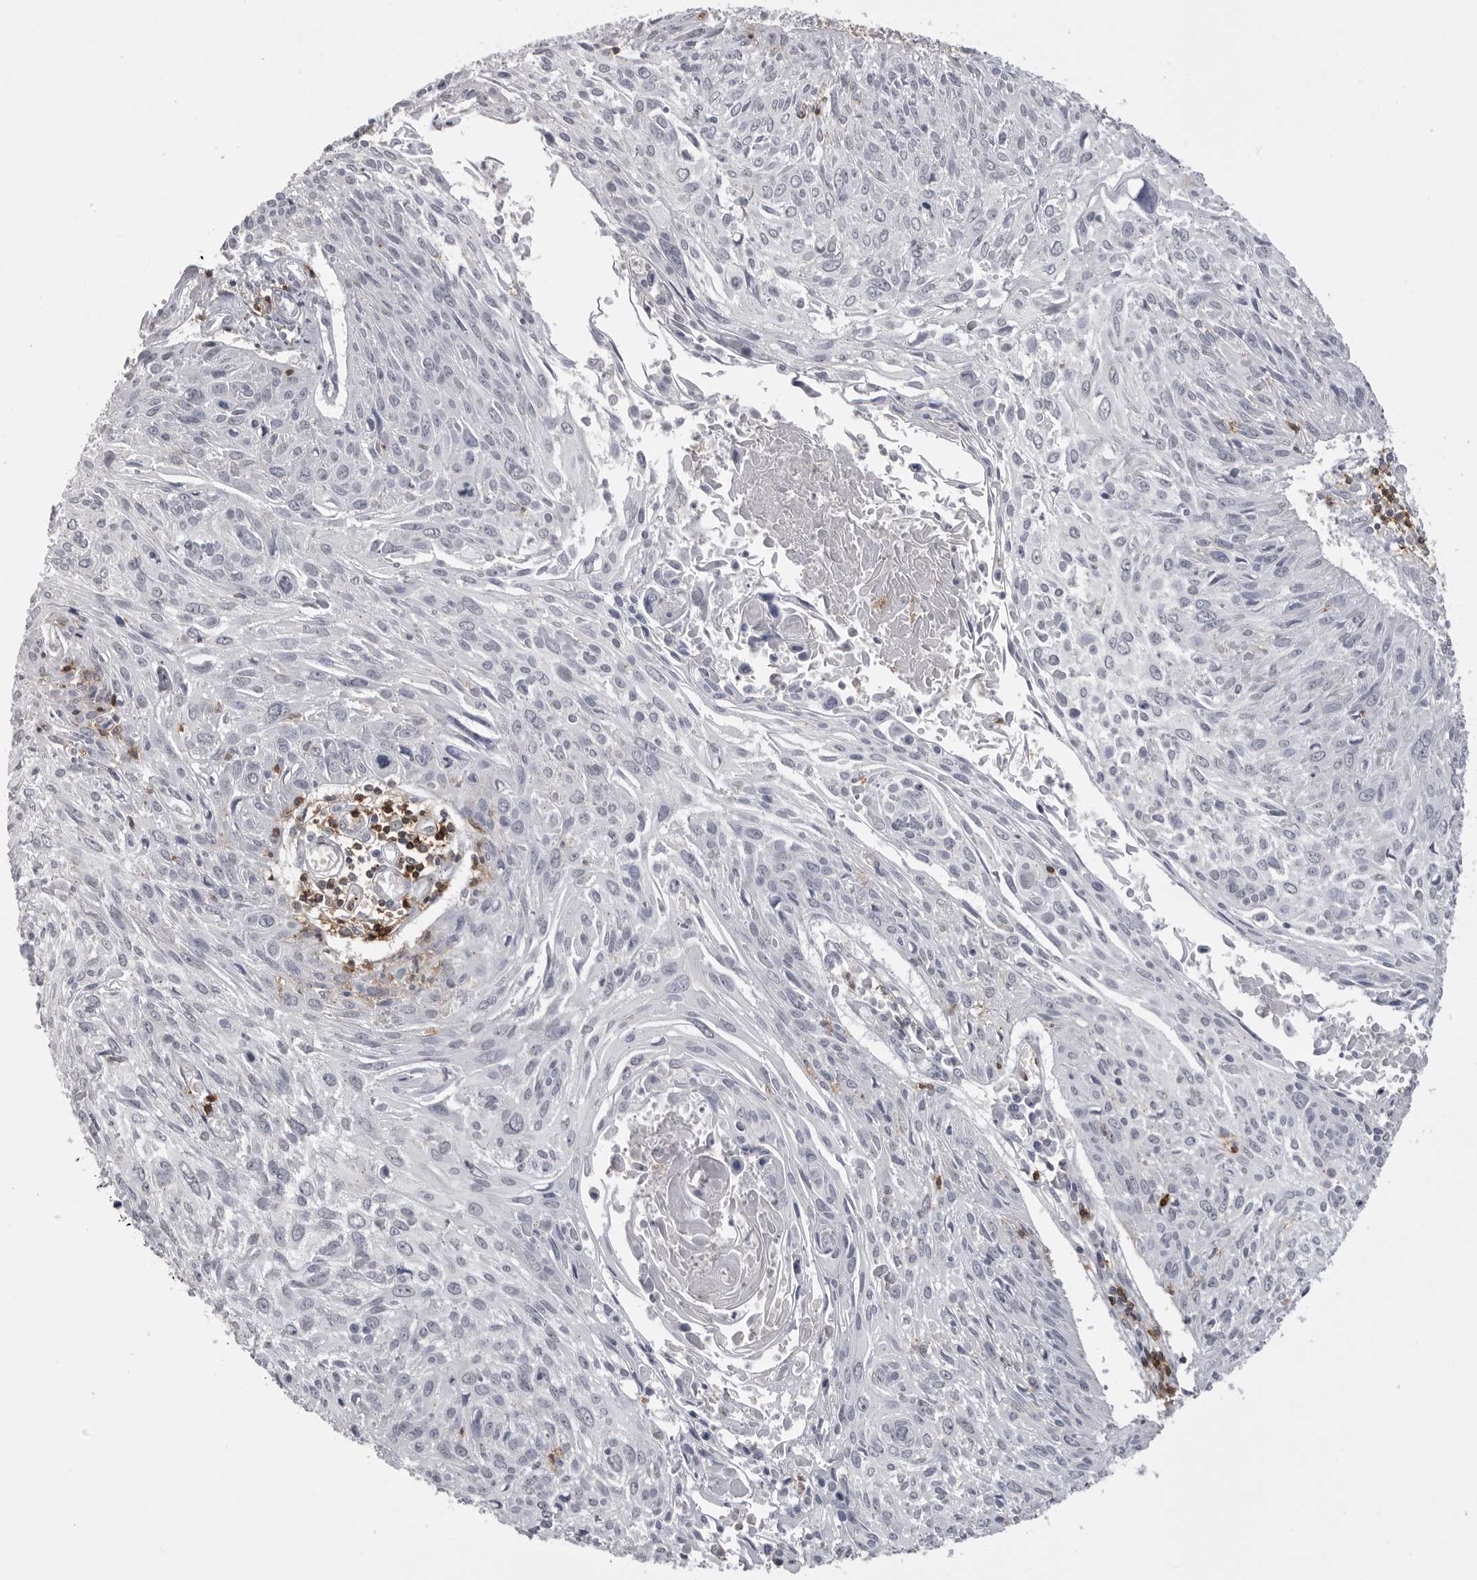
{"staining": {"intensity": "negative", "quantity": "none", "location": "none"}, "tissue": "cervical cancer", "cell_type": "Tumor cells", "image_type": "cancer", "snomed": [{"axis": "morphology", "description": "Squamous cell carcinoma, NOS"}, {"axis": "topography", "description": "Cervix"}], "caption": "Immunohistochemical staining of human squamous cell carcinoma (cervical) exhibits no significant staining in tumor cells.", "gene": "ITGAL", "patient": {"sex": "female", "age": 51}}